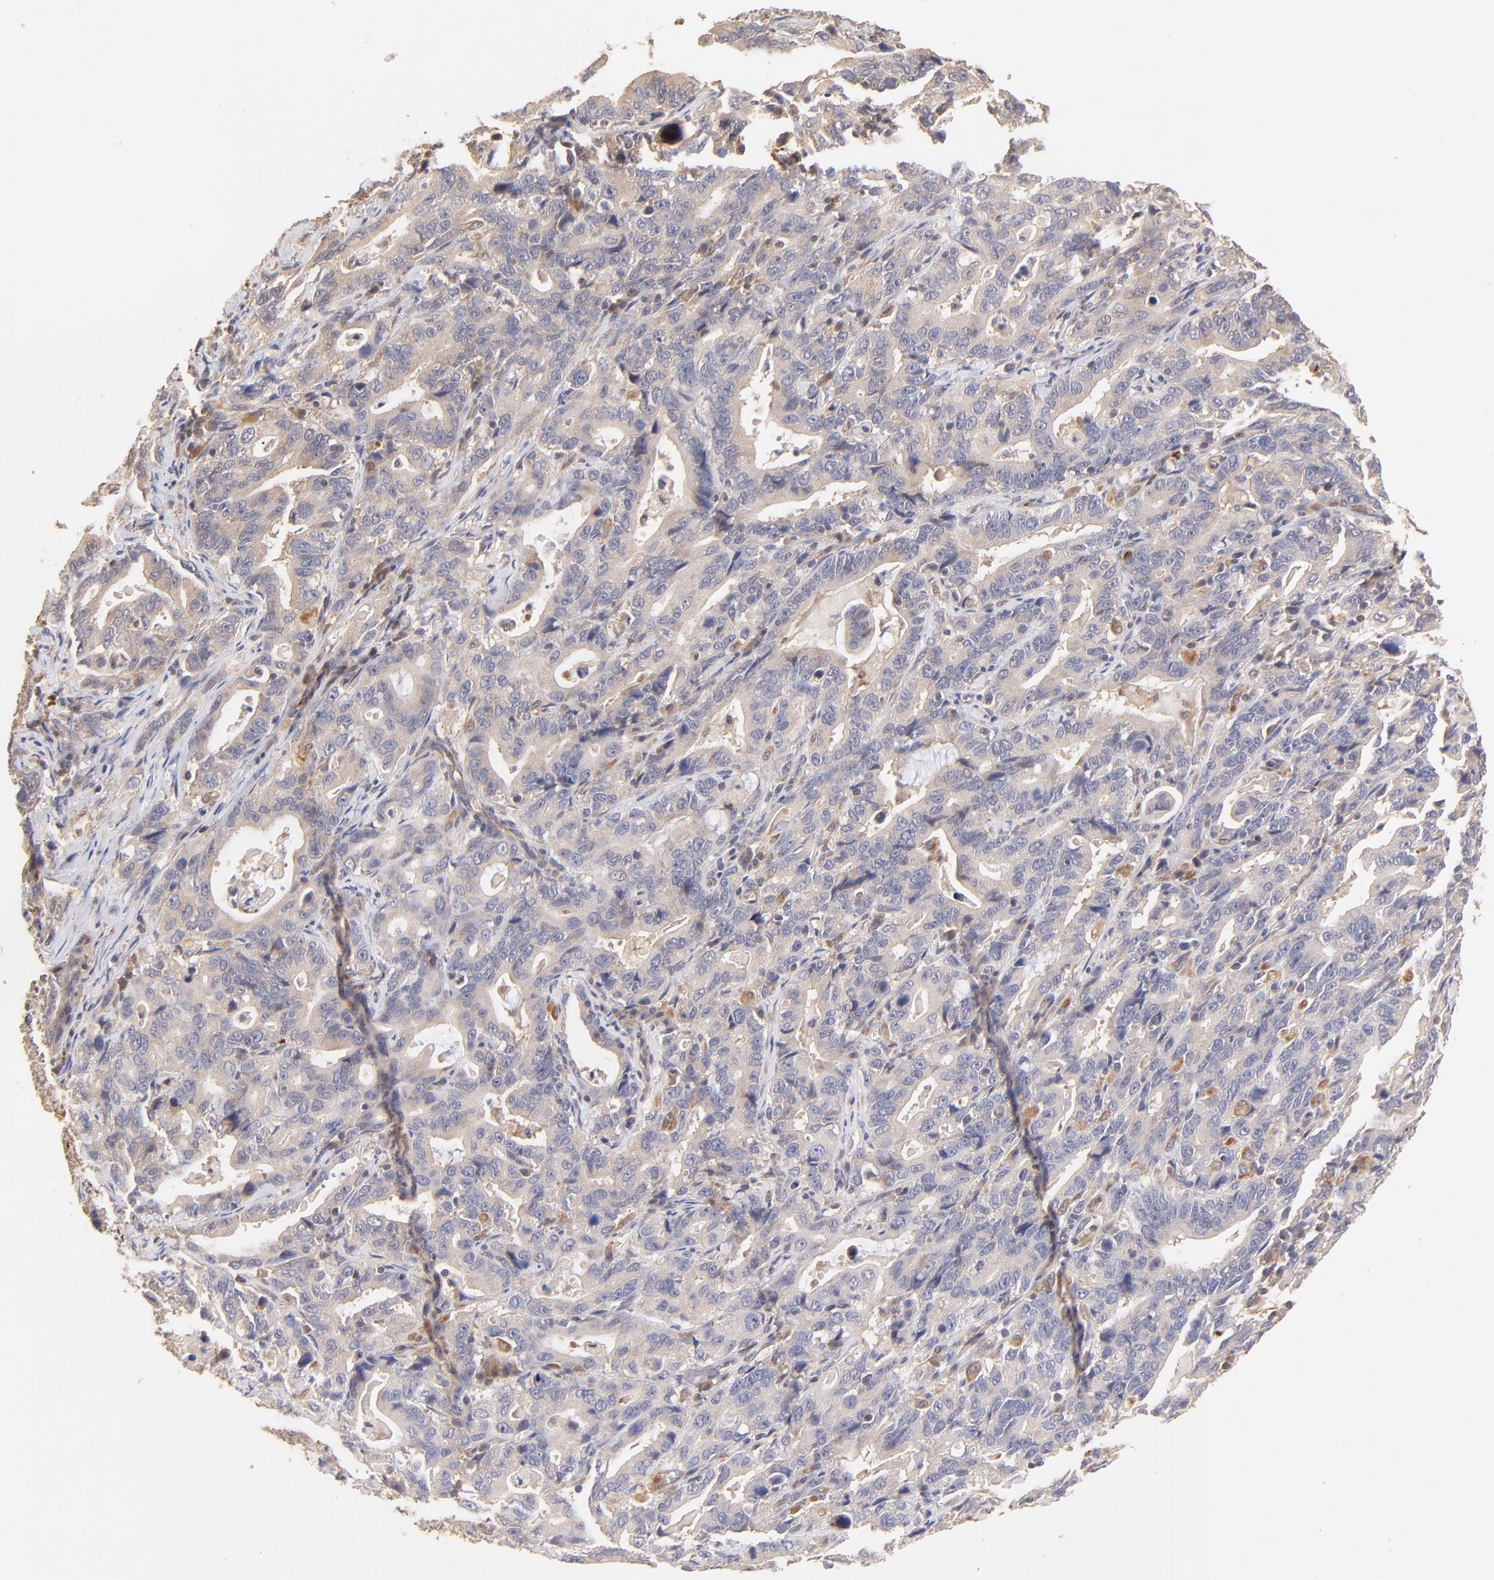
{"staining": {"intensity": "weak", "quantity": ">75%", "location": "cytoplasmic/membranous"}, "tissue": "stomach cancer", "cell_type": "Tumor cells", "image_type": "cancer", "snomed": [{"axis": "morphology", "description": "Adenocarcinoma, NOS"}, {"axis": "topography", "description": "Stomach, upper"}], "caption": "Stomach cancer (adenocarcinoma) was stained to show a protein in brown. There is low levels of weak cytoplasmic/membranous expression in approximately >75% of tumor cells.", "gene": "TNFAIP3", "patient": {"sex": "male", "age": 63}}